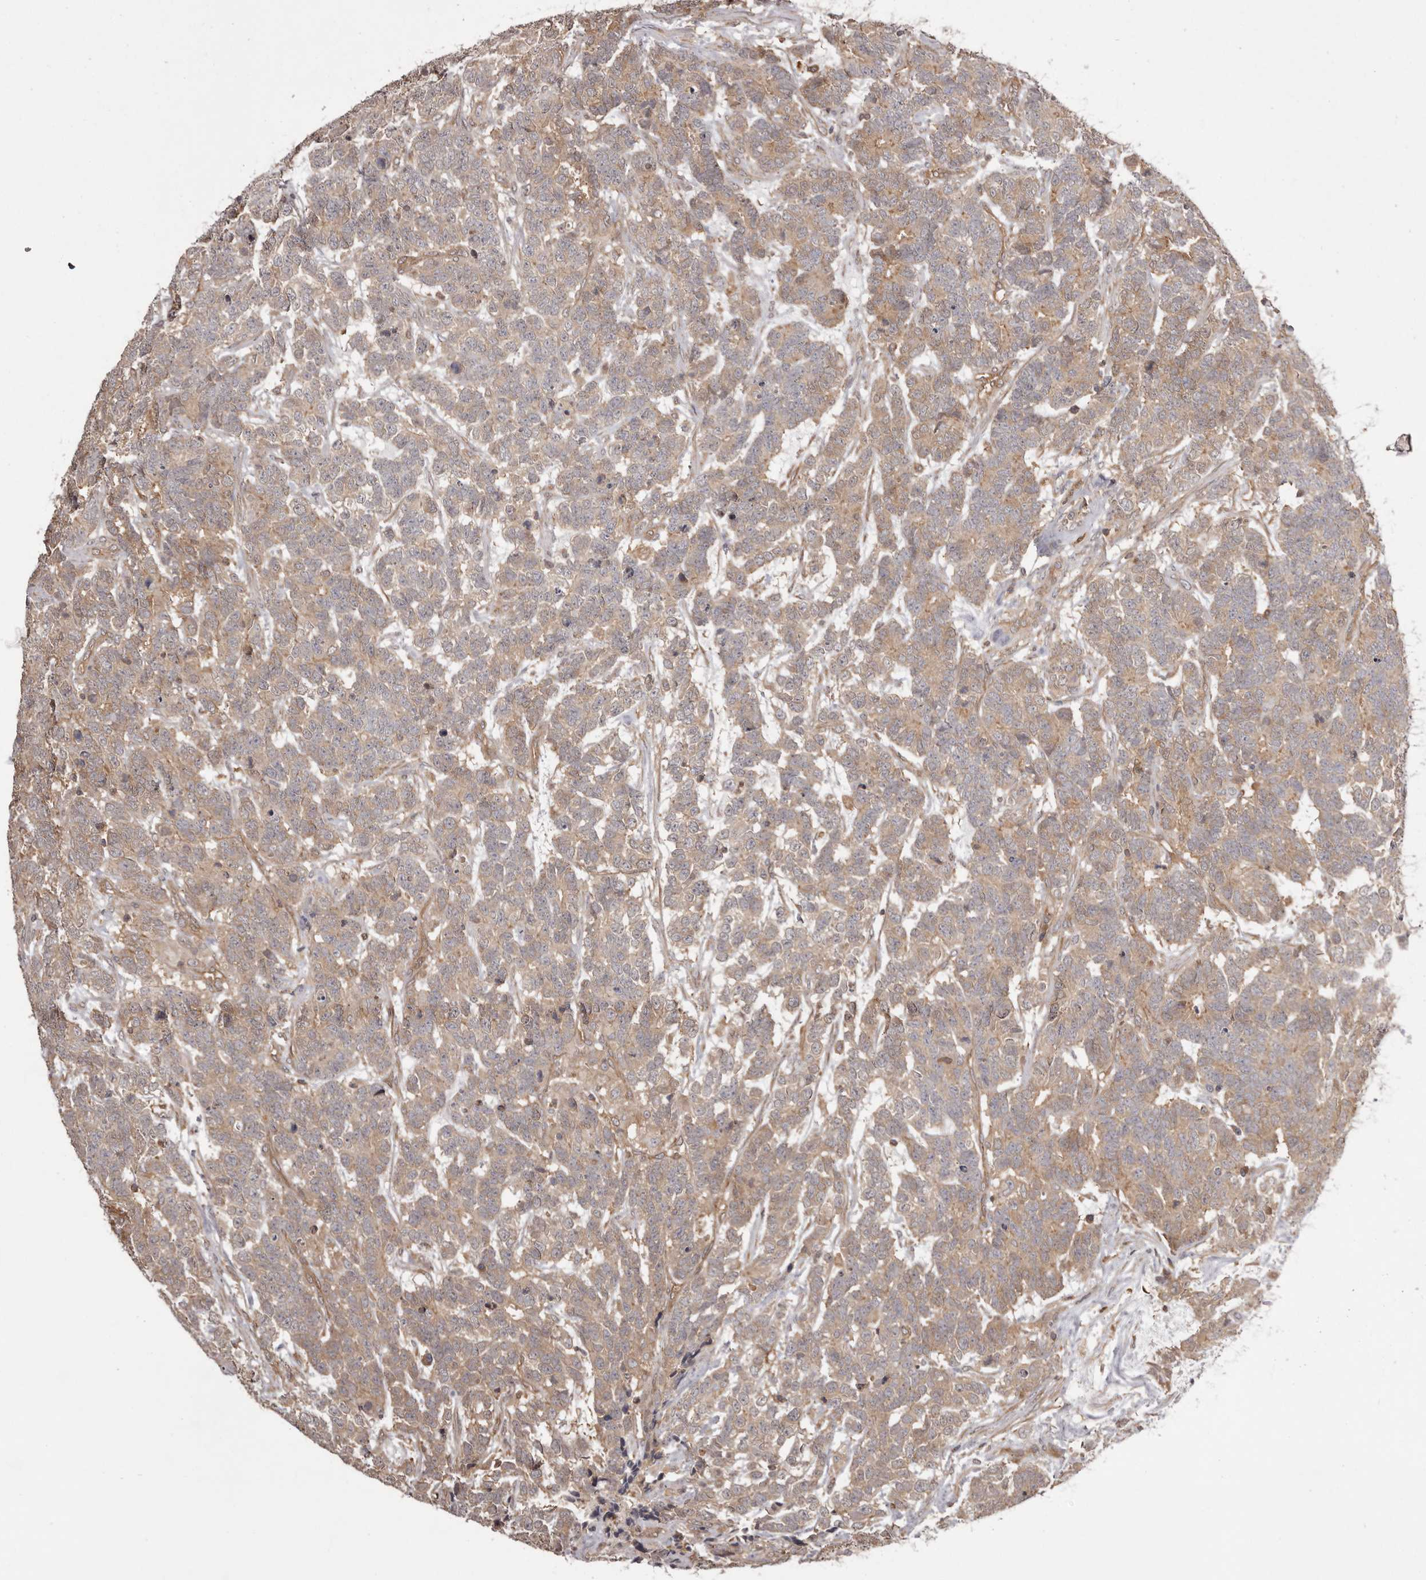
{"staining": {"intensity": "weak", "quantity": "25%-75%", "location": "cytoplasmic/membranous"}, "tissue": "testis cancer", "cell_type": "Tumor cells", "image_type": "cancer", "snomed": [{"axis": "morphology", "description": "Carcinoma, Embryonal, NOS"}, {"axis": "topography", "description": "Testis"}], "caption": "The image demonstrates a brown stain indicating the presence of a protein in the cytoplasmic/membranous of tumor cells in testis cancer.", "gene": "NFKBIA", "patient": {"sex": "male", "age": 26}}